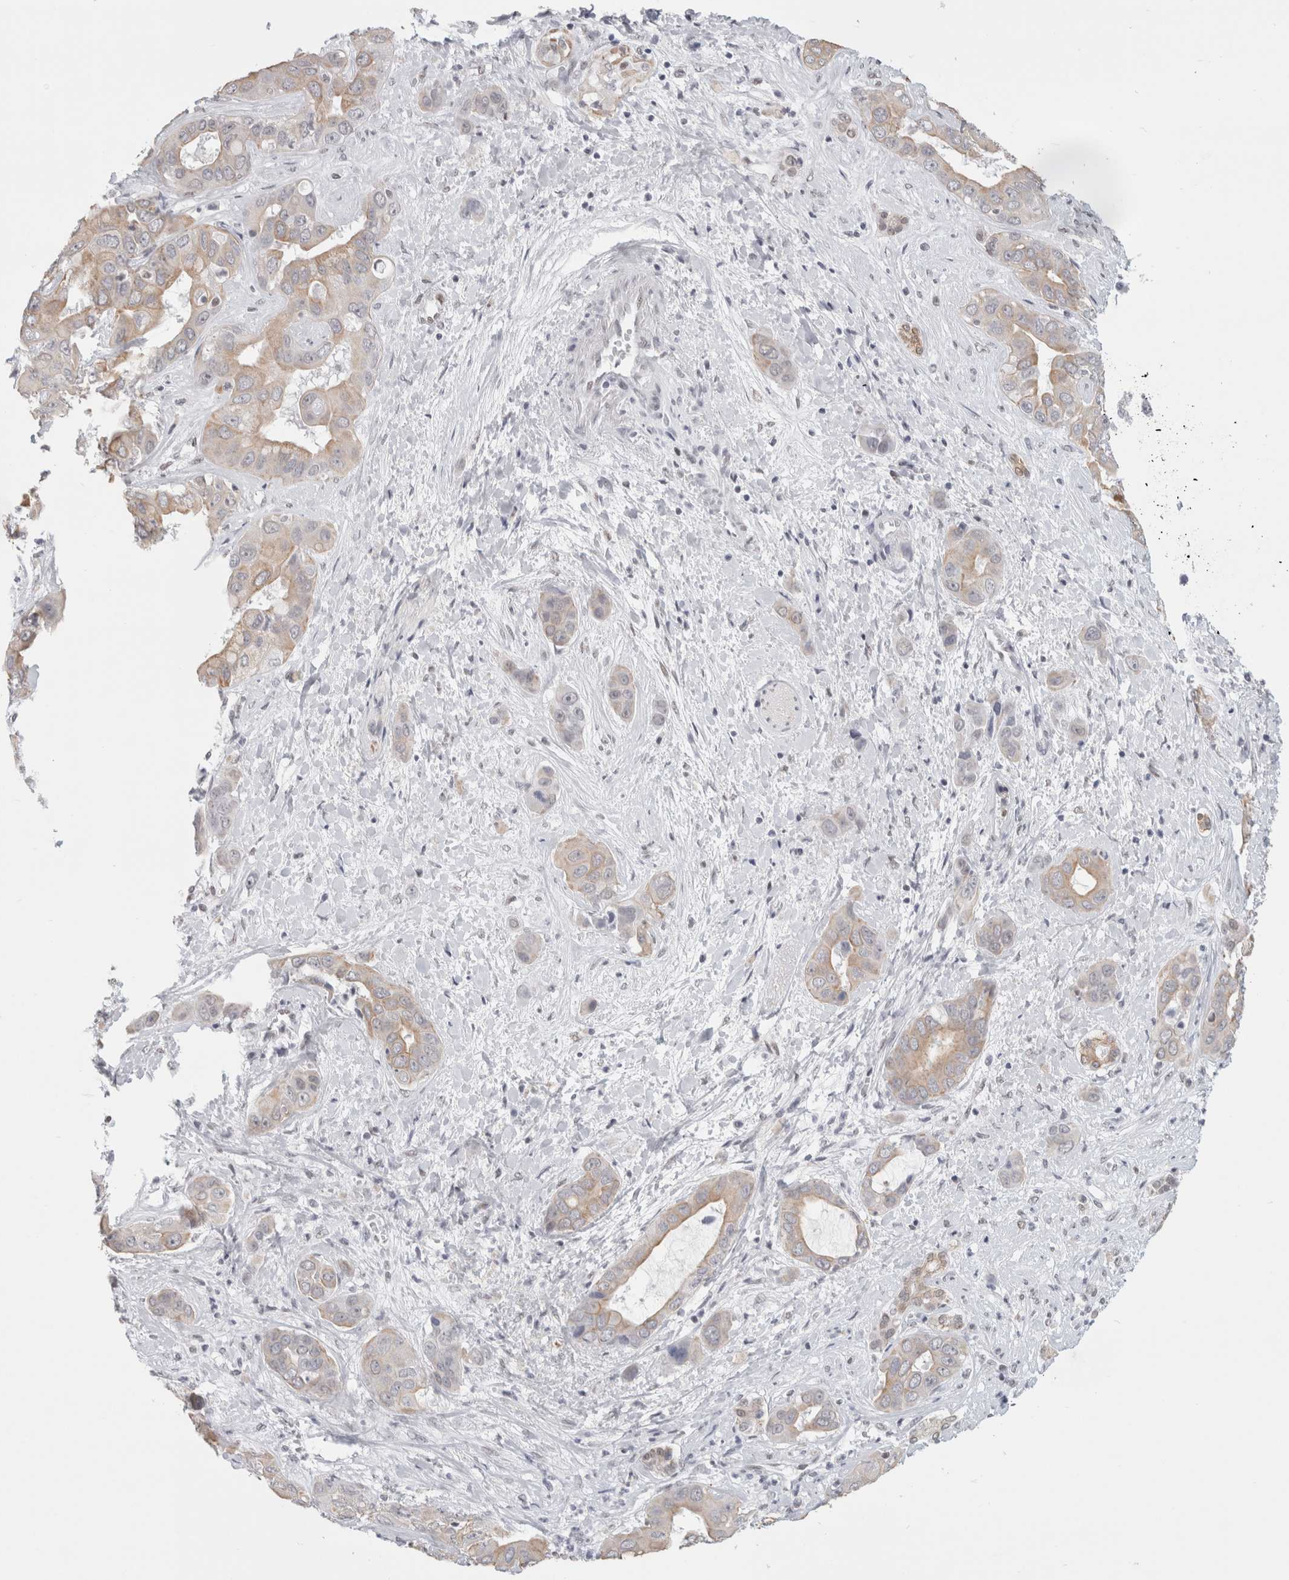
{"staining": {"intensity": "weak", "quantity": "25%-75%", "location": "cytoplasmic/membranous"}, "tissue": "liver cancer", "cell_type": "Tumor cells", "image_type": "cancer", "snomed": [{"axis": "morphology", "description": "Cholangiocarcinoma"}, {"axis": "topography", "description": "Liver"}], "caption": "Cholangiocarcinoma (liver) was stained to show a protein in brown. There is low levels of weak cytoplasmic/membranous expression in approximately 25%-75% of tumor cells.", "gene": "SMARCC1", "patient": {"sex": "female", "age": 52}}